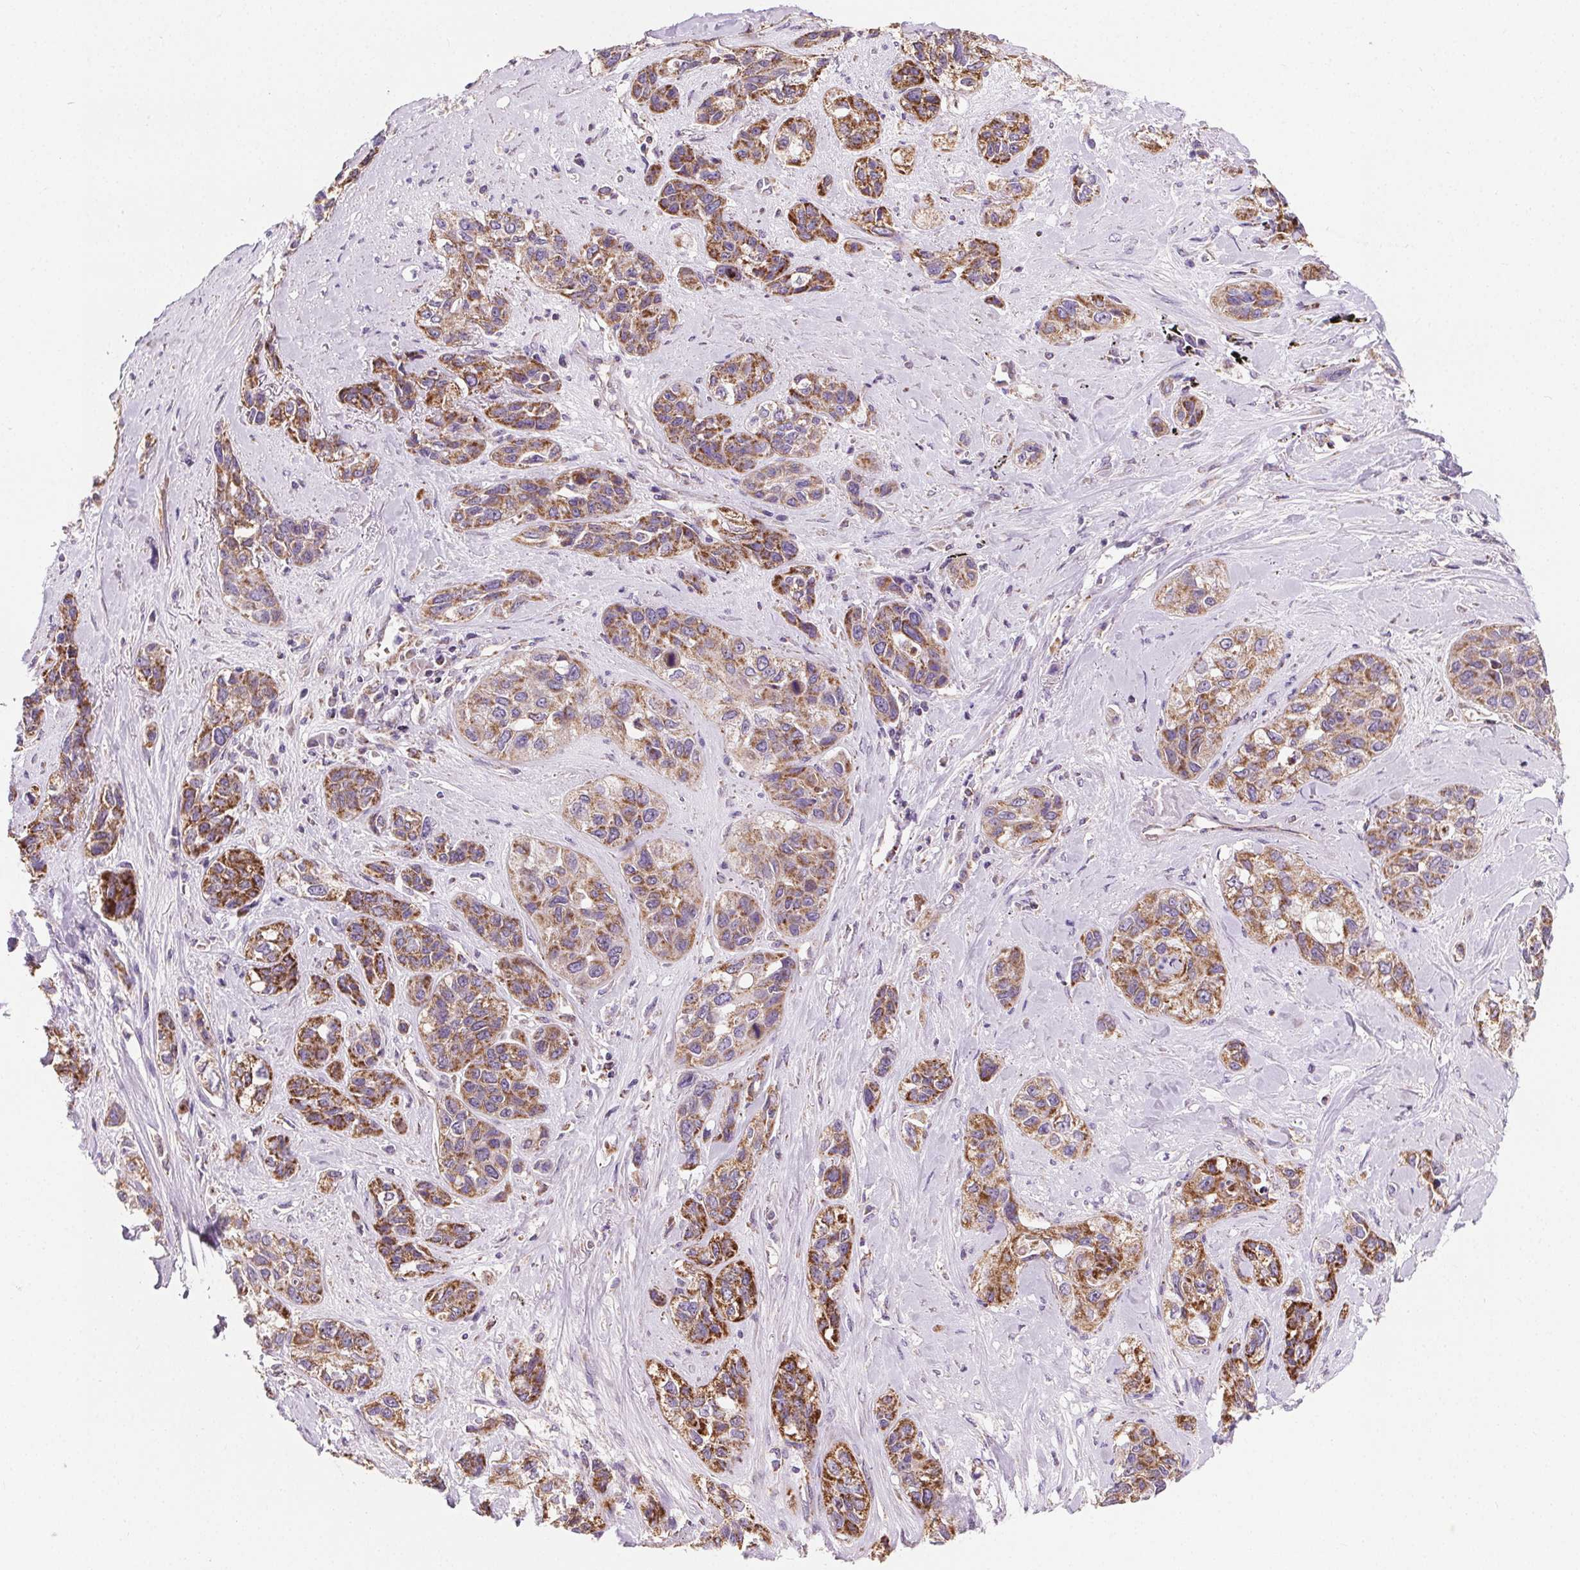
{"staining": {"intensity": "moderate", "quantity": ">75%", "location": "cytoplasmic/membranous"}, "tissue": "lung cancer", "cell_type": "Tumor cells", "image_type": "cancer", "snomed": [{"axis": "morphology", "description": "Squamous cell carcinoma, NOS"}, {"axis": "topography", "description": "Lung"}], "caption": "IHC image of human lung squamous cell carcinoma stained for a protein (brown), which demonstrates medium levels of moderate cytoplasmic/membranous staining in approximately >75% of tumor cells.", "gene": "GOLT1B", "patient": {"sex": "female", "age": 70}}